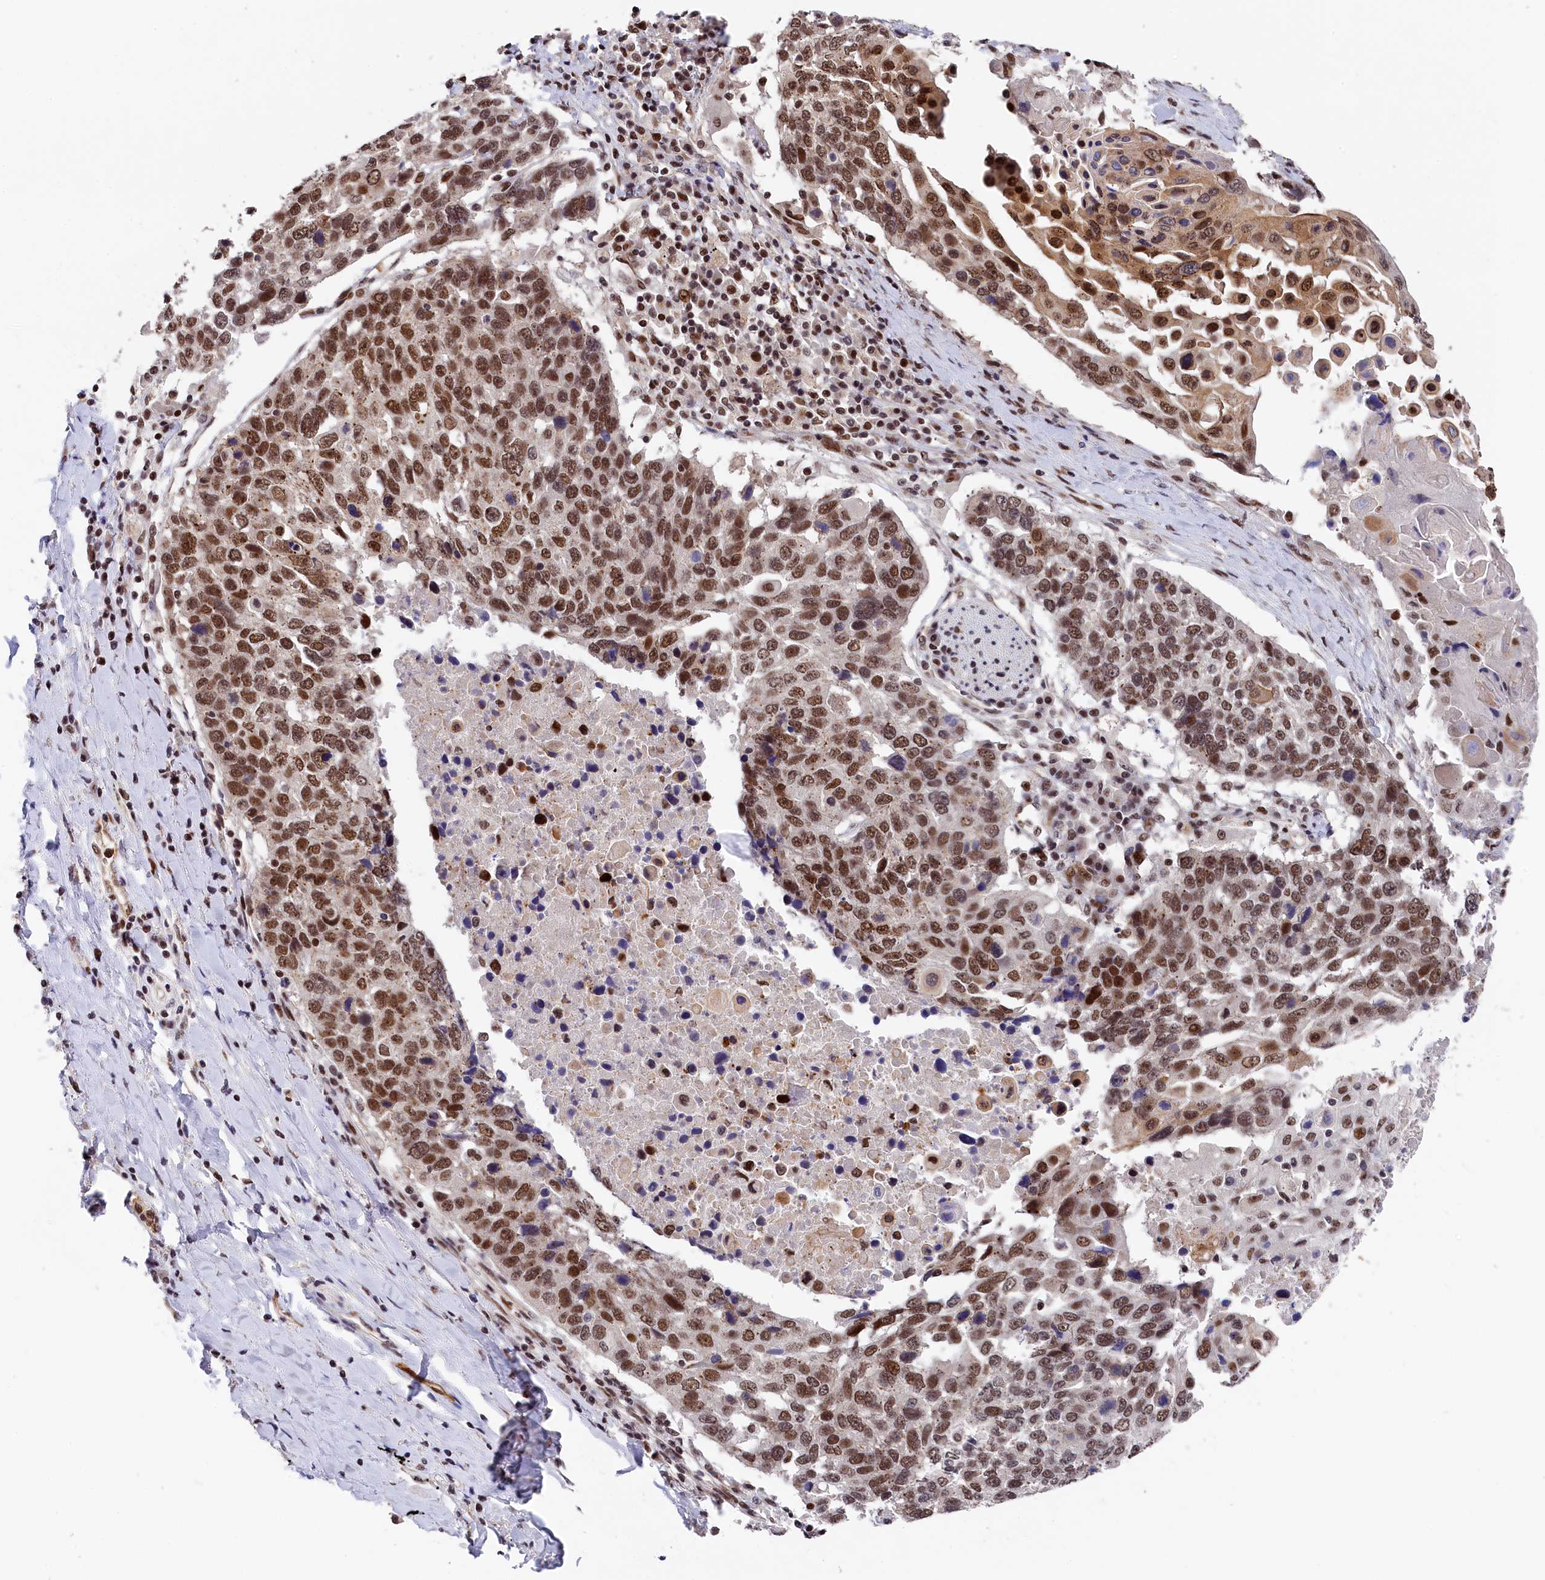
{"staining": {"intensity": "moderate", "quantity": ">75%", "location": "nuclear"}, "tissue": "lung cancer", "cell_type": "Tumor cells", "image_type": "cancer", "snomed": [{"axis": "morphology", "description": "Squamous cell carcinoma, NOS"}, {"axis": "topography", "description": "Lung"}], "caption": "Lung cancer (squamous cell carcinoma) stained for a protein exhibits moderate nuclear positivity in tumor cells.", "gene": "ADIG", "patient": {"sex": "male", "age": 66}}